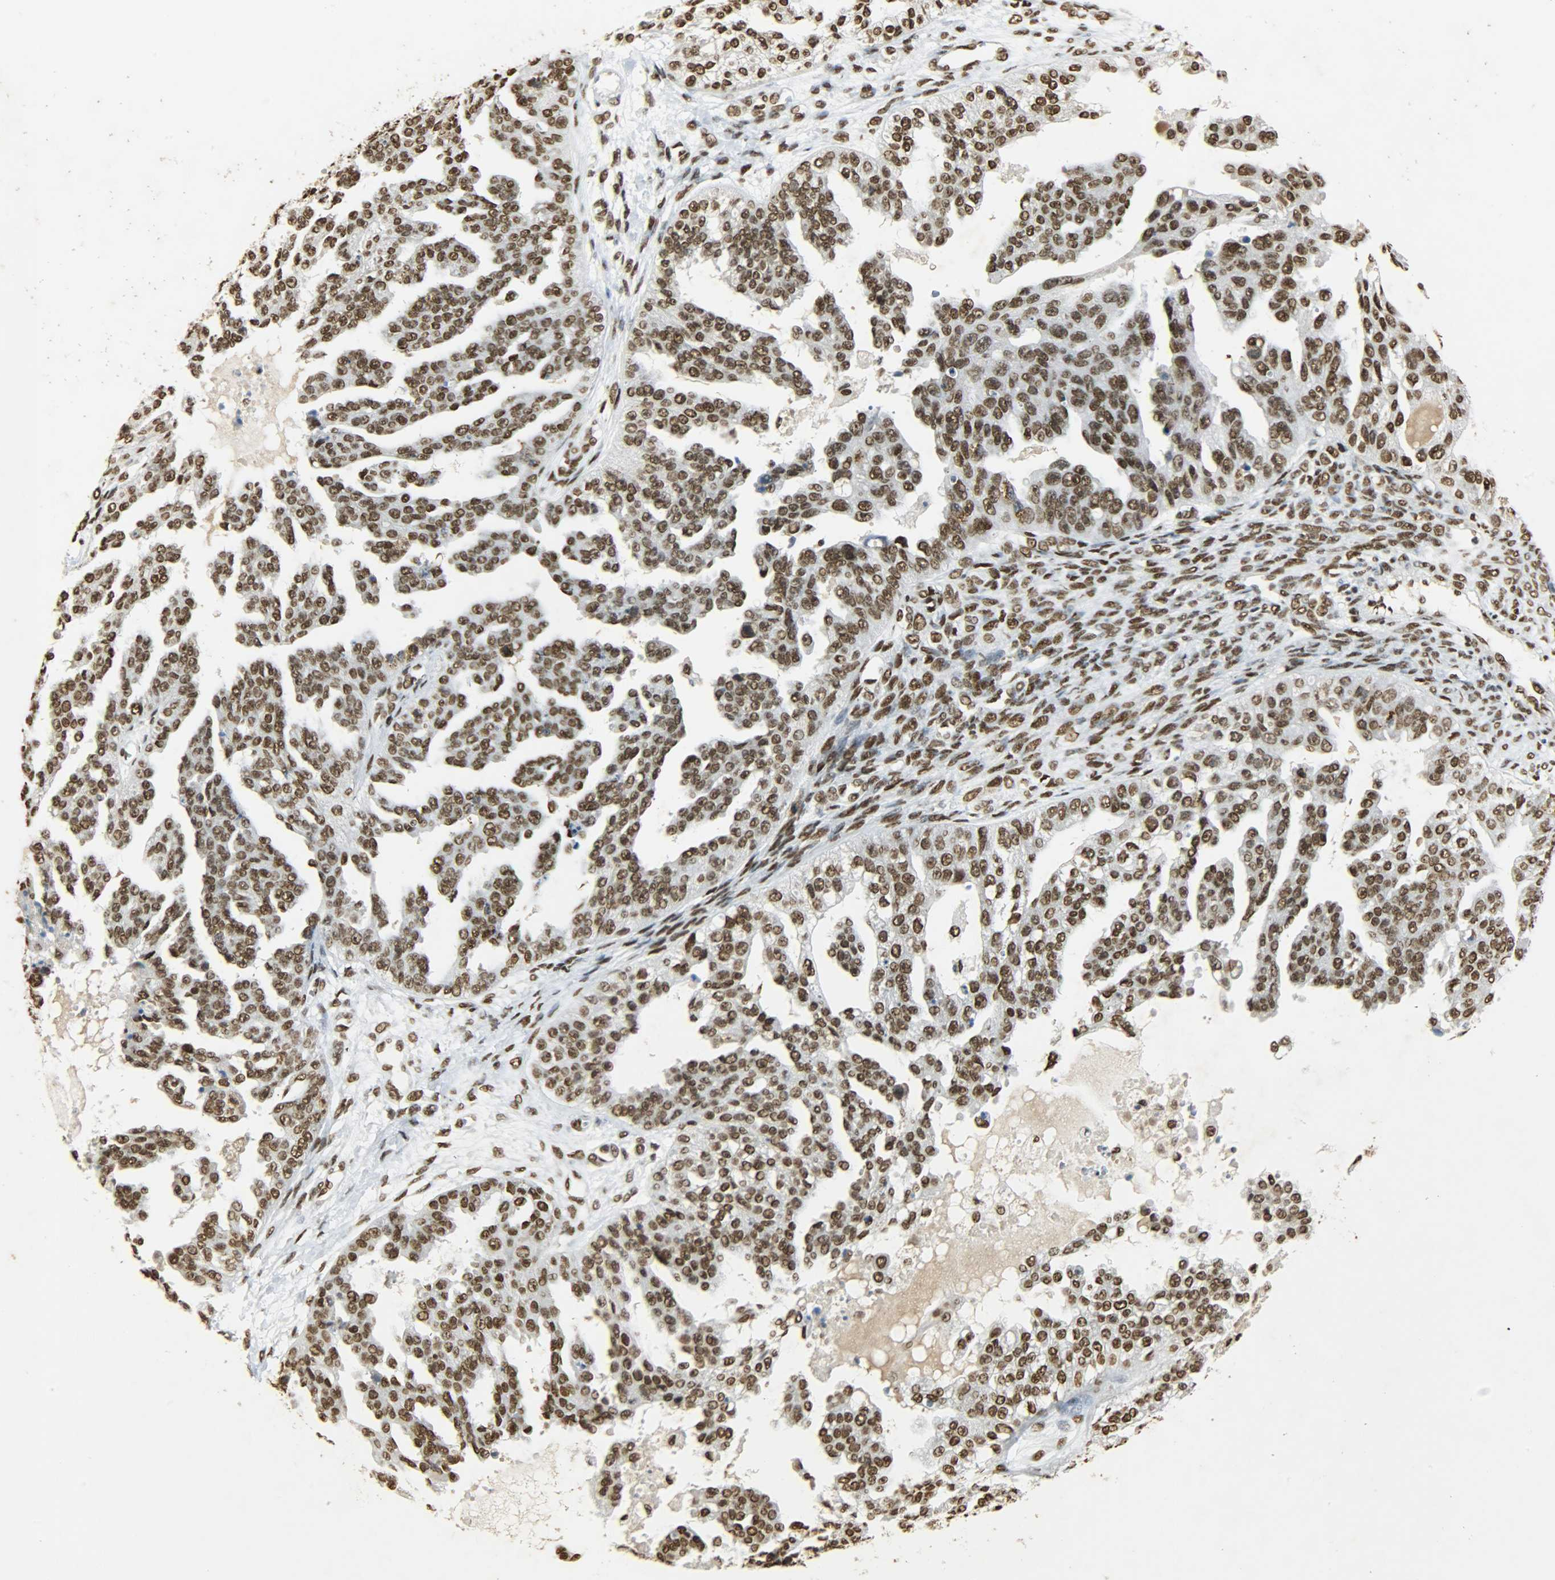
{"staining": {"intensity": "strong", "quantity": ">75%", "location": "nuclear"}, "tissue": "ovarian cancer", "cell_type": "Tumor cells", "image_type": "cancer", "snomed": [{"axis": "morphology", "description": "Cystadenocarcinoma, serous, NOS"}, {"axis": "topography", "description": "Ovary"}], "caption": "Protein expression analysis of human serous cystadenocarcinoma (ovarian) reveals strong nuclear staining in about >75% of tumor cells. (DAB IHC with brightfield microscopy, high magnification).", "gene": "KHDRBS1", "patient": {"sex": "female", "age": 58}}